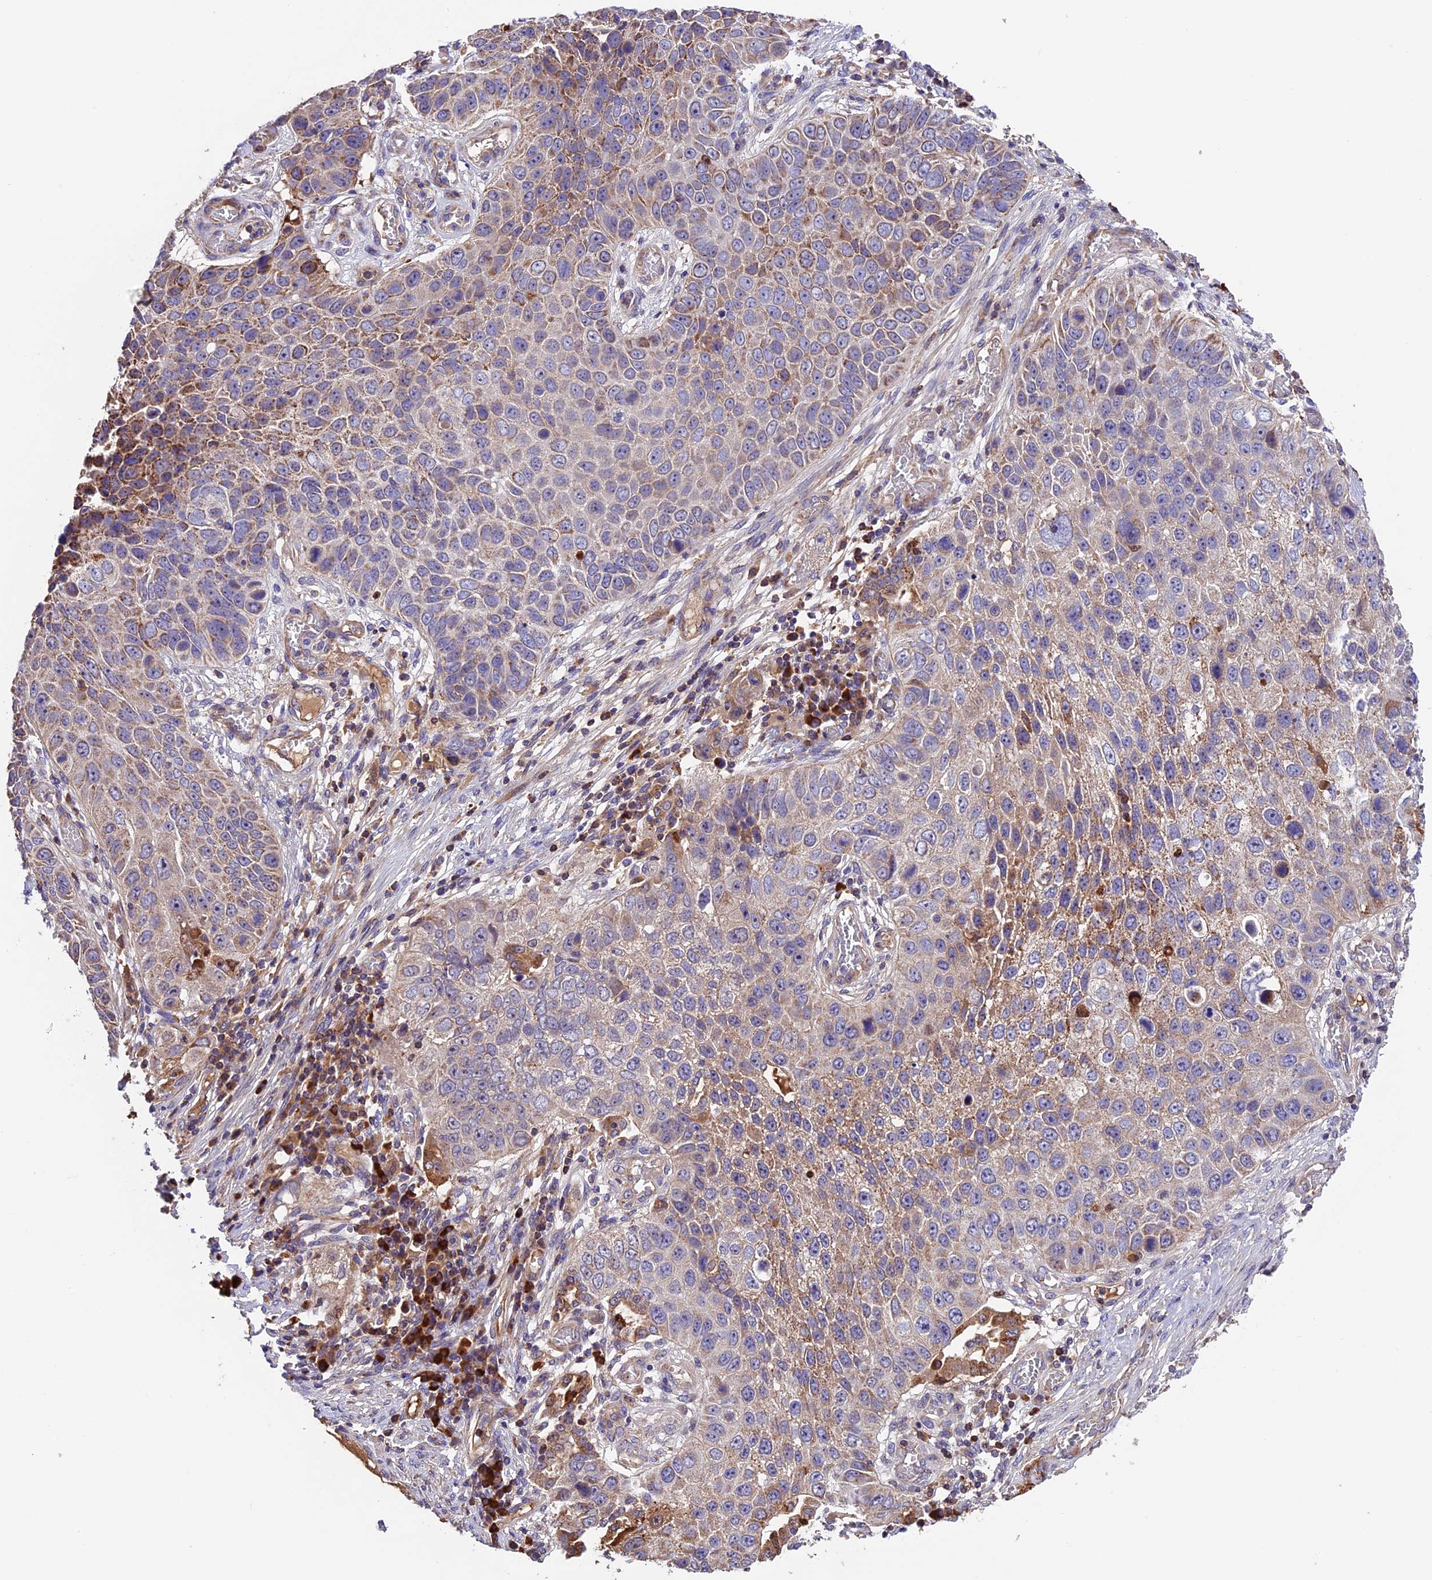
{"staining": {"intensity": "moderate", "quantity": "25%-75%", "location": "cytoplasmic/membranous"}, "tissue": "lung cancer", "cell_type": "Tumor cells", "image_type": "cancer", "snomed": [{"axis": "morphology", "description": "Squamous cell carcinoma, NOS"}, {"axis": "topography", "description": "Lung"}], "caption": "Brown immunohistochemical staining in lung cancer reveals moderate cytoplasmic/membranous positivity in about 25%-75% of tumor cells. The staining is performed using DAB brown chromogen to label protein expression. The nuclei are counter-stained blue using hematoxylin.", "gene": "METTL22", "patient": {"sex": "male", "age": 61}}